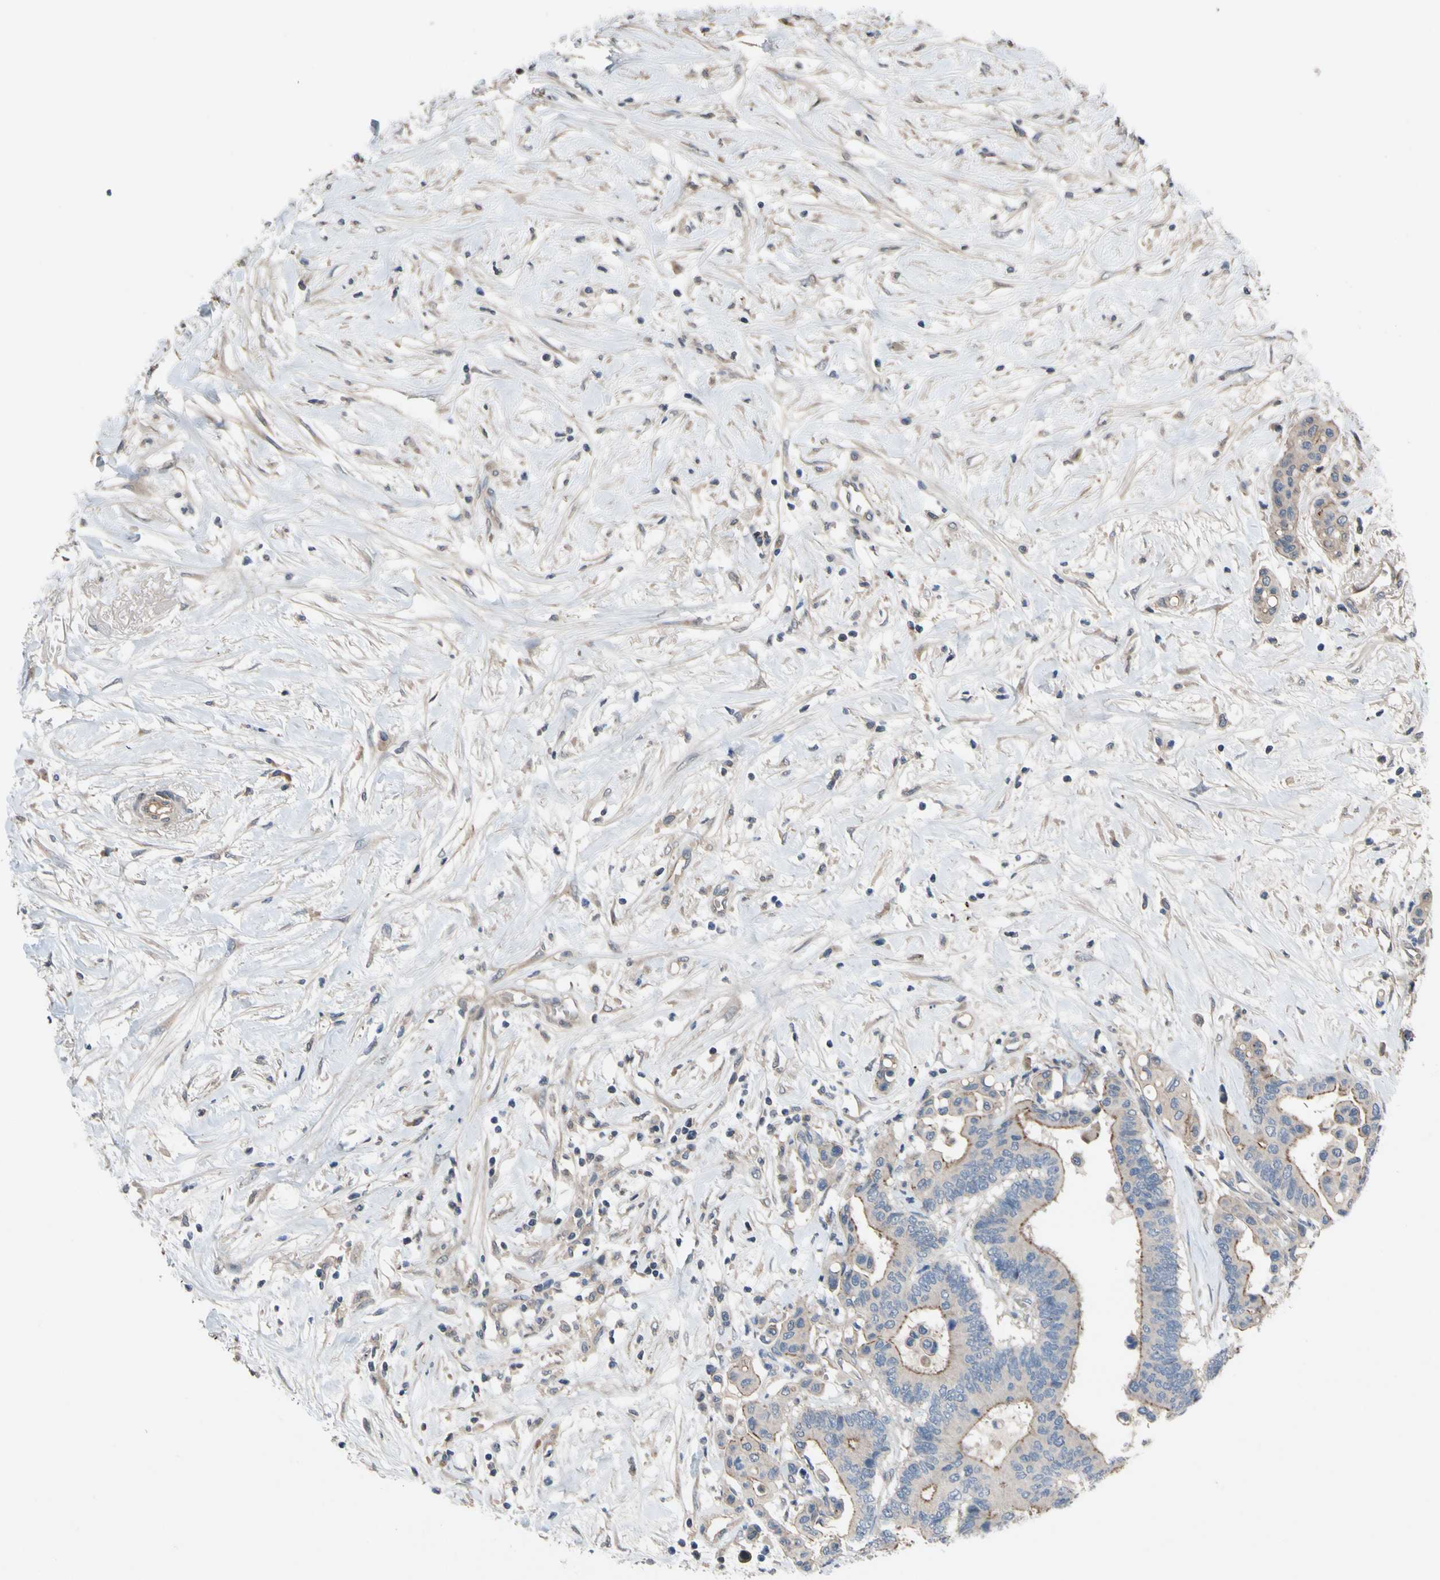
{"staining": {"intensity": "moderate", "quantity": "25%-75%", "location": "cytoplasmic/membranous"}, "tissue": "colorectal cancer", "cell_type": "Tumor cells", "image_type": "cancer", "snomed": [{"axis": "morphology", "description": "Normal tissue, NOS"}, {"axis": "morphology", "description": "Adenocarcinoma, NOS"}, {"axis": "topography", "description": "Colon"}], "caption": "Protein staining of adenocarcinoma (colorectal) tissue exhibits moderate cytoplasmic/membranous positivity in about 25%-75% of tumor cells. The protein is shown in brown color, while the nuclei are stained blue.", "gene": "ICAM5", "patient": {"sex": "male", "age": 82}}